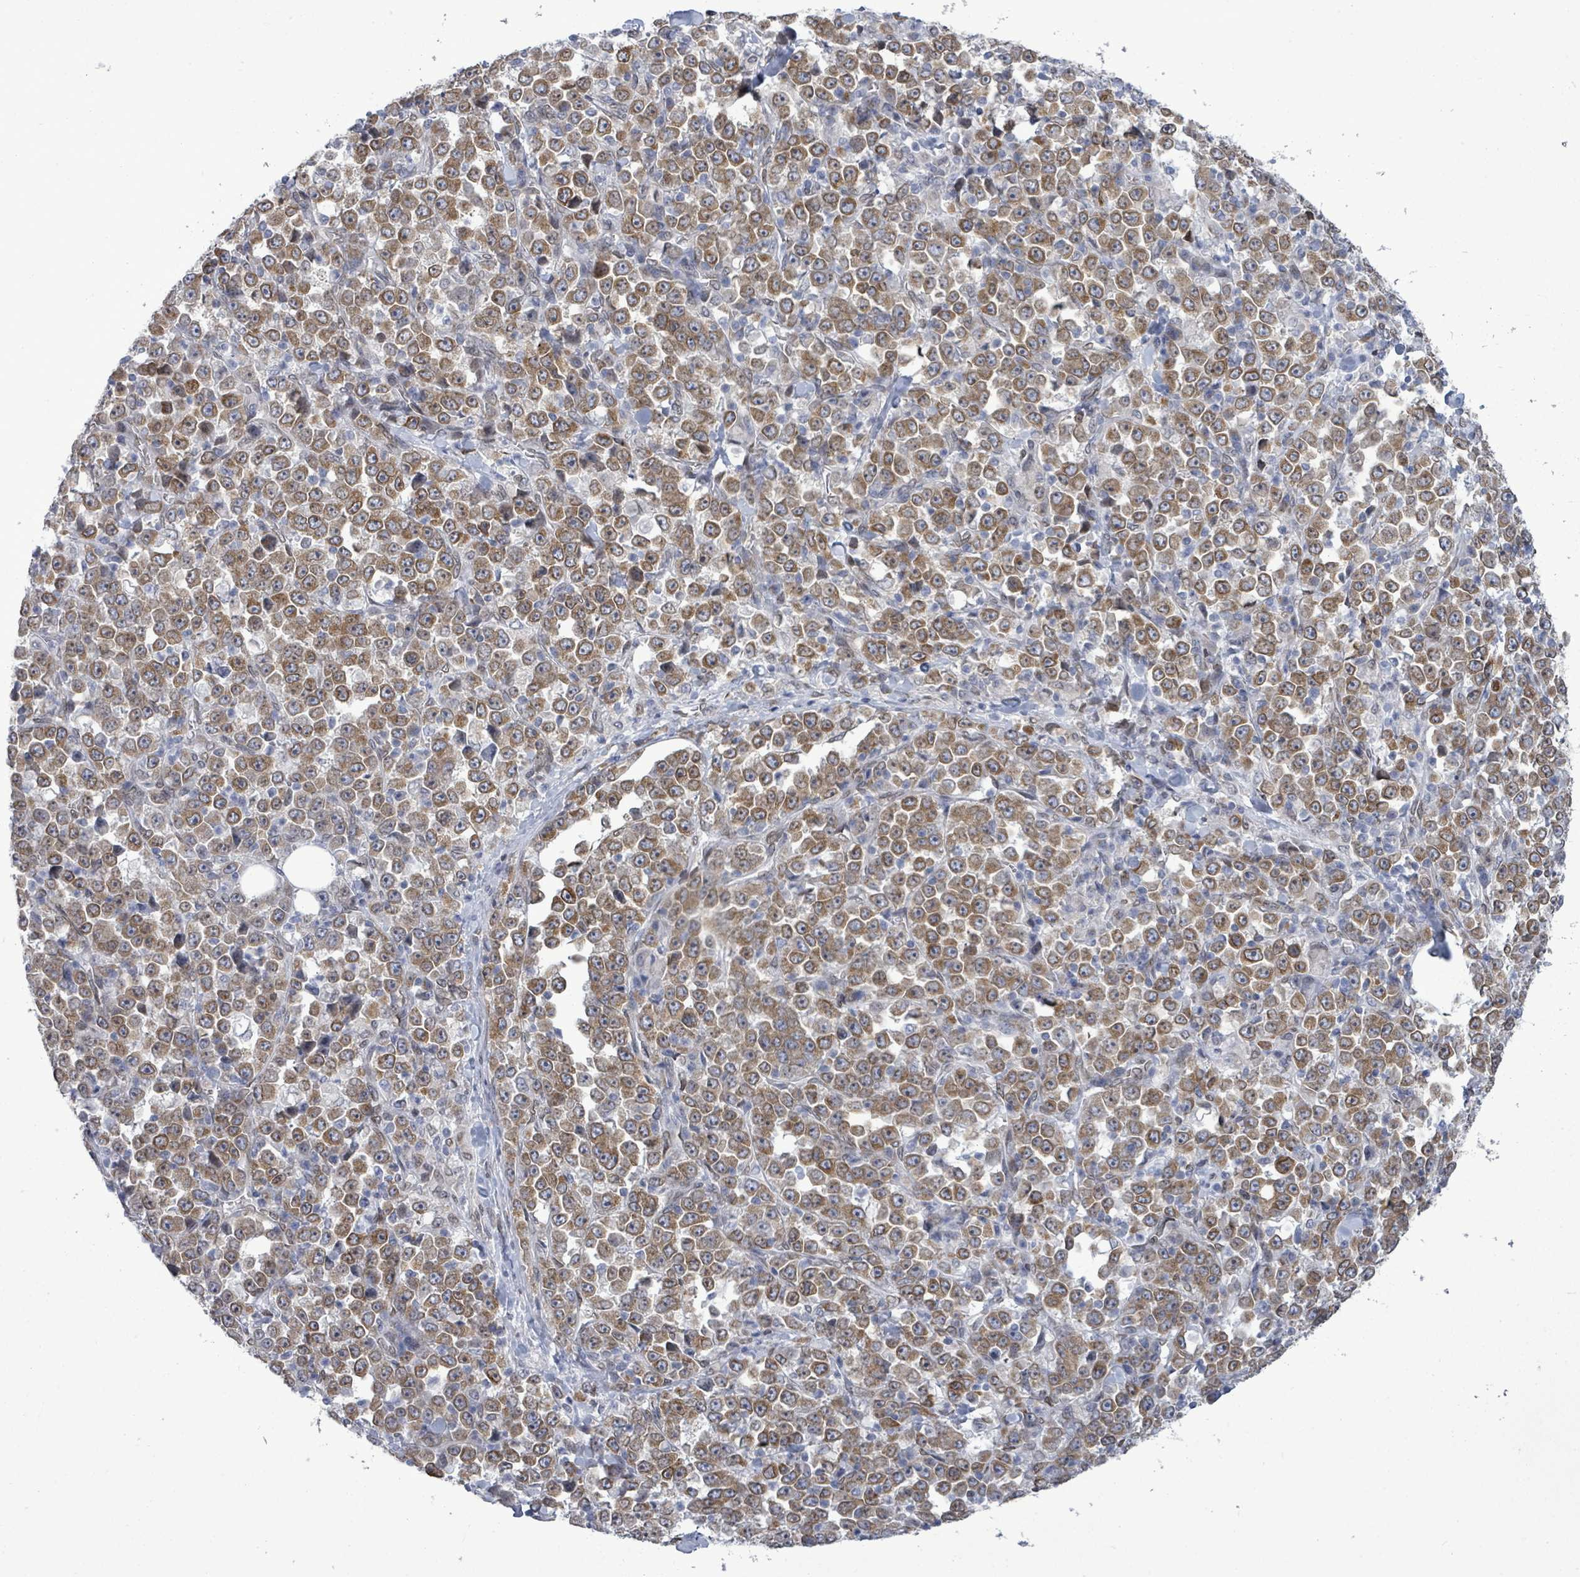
{"staining": {"intensity": "moderate", "quantity": ">75%", "location": "cytoplasmic/membranous,nuclear"}, "tissue": "stomach cancer", "cell_type": "Tumor cells", "image_type": "cancer", "snomed": [{"axis": "morphology", "description": "Normal tissue, NOS"}, {"axis": "morphology", "description": "Adenocarcinoma, NOS"}, {"axis": "topography", "description": "Stomach, upper"}, {"axis": "topography", "description": "Stomach"}], "caption": "A histopathology image of human adenocarcinoma (stomach) stained for a protein exhibits moderate cytoplasmic/membranous and nuclear brown staining in tumor cells.", "gene": "ARFGAP1", "patient": {"sex": "male", "age": 59}}